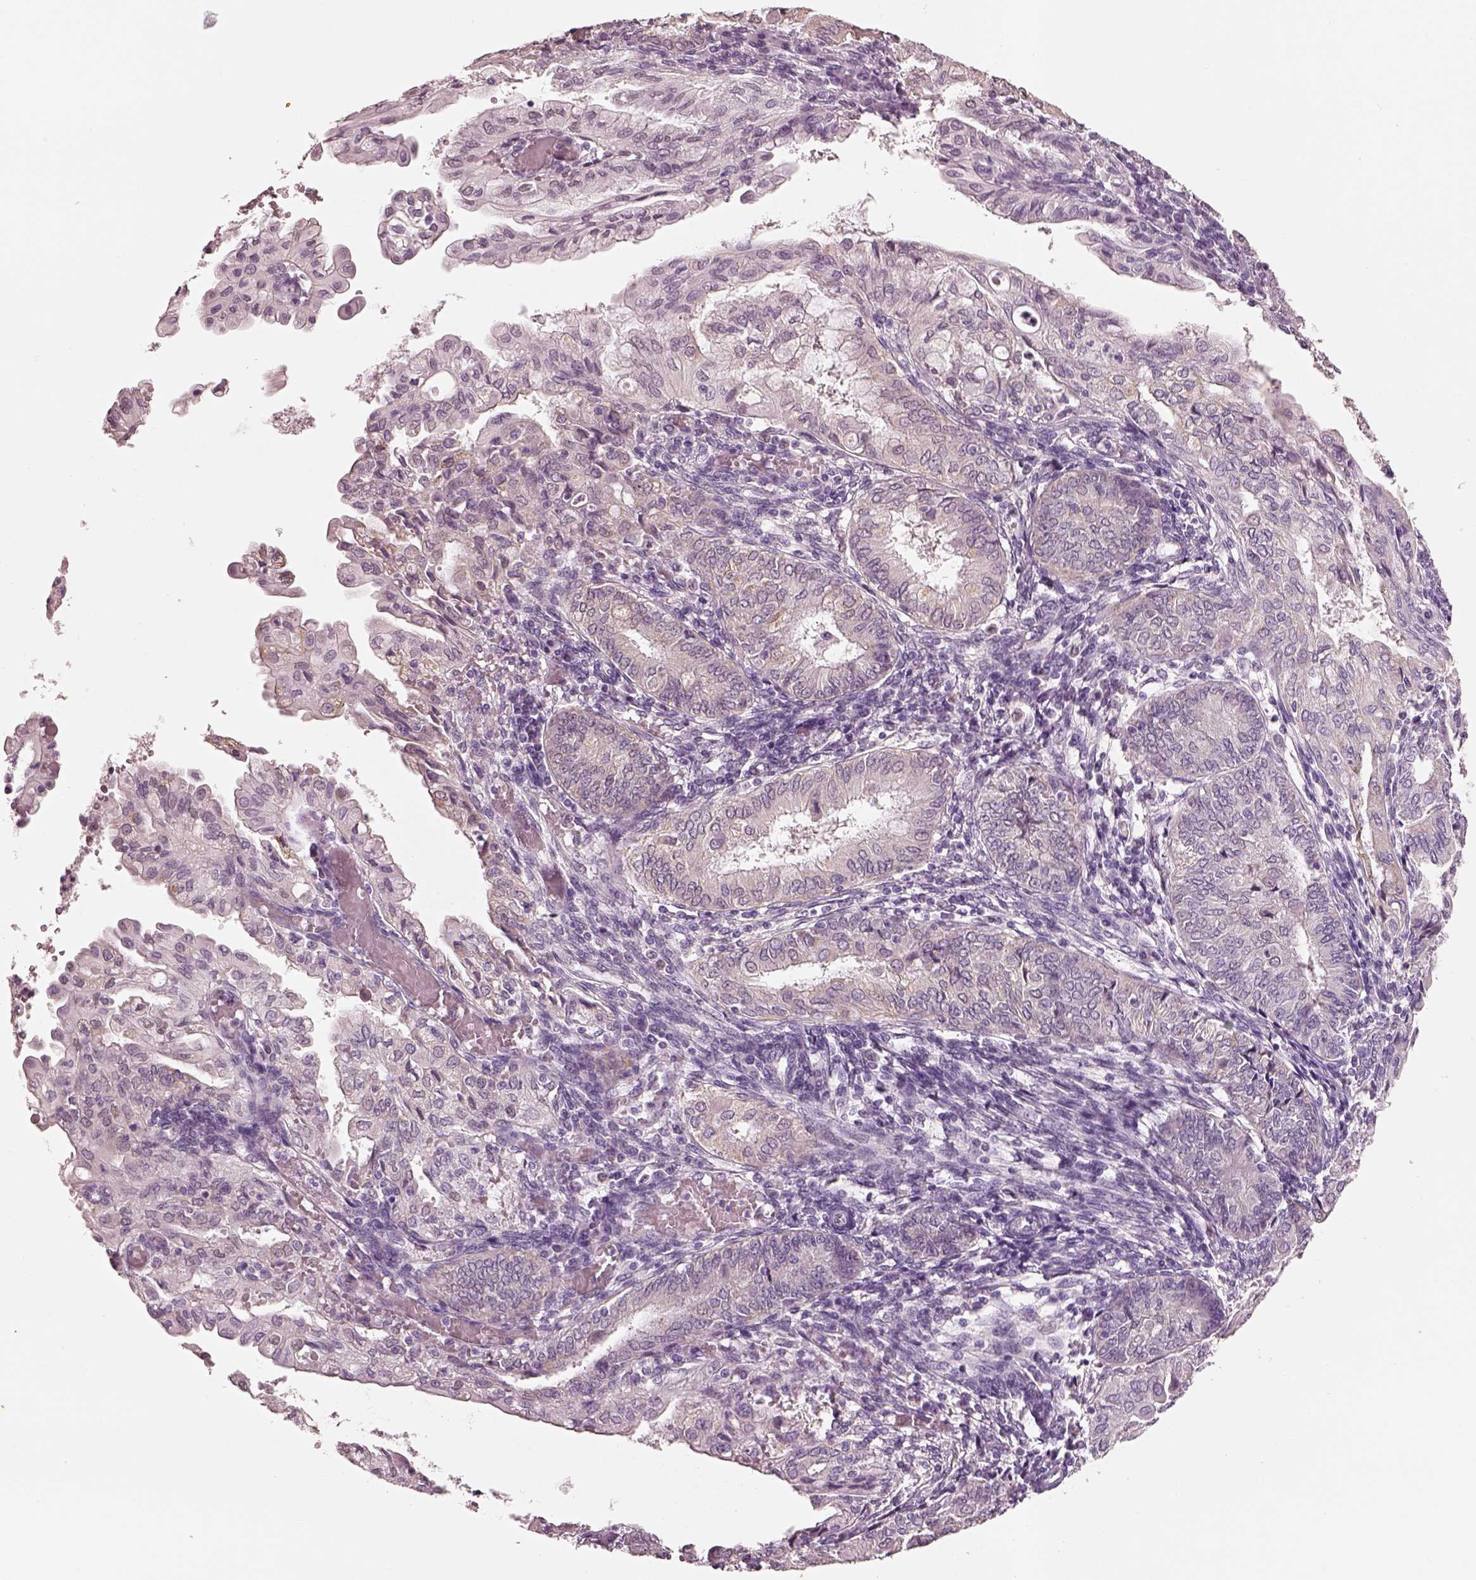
{"staining": {"intensity": "weak", "quantity": ">75%", "location": "cytoplasmic/membranous"}, "tissue": "endometrial cancer", "cell_type": "Tumor cells", "image_type": "cancer", "snomed": [{"axis": "morphology", "description": "Adenocarcinoma, NOS"}, {"axis": "topography", "description": "Endometrium"}], "caption": "High-magnification brightfield microscopy of endometrial cancer (adenocarcinoma) stained with DAB (3,3'-diaminobenzidine) (brown) and counterstained with hematoxylin (blue). tumor cells exhibit weak cytoplasmic/membranous expression is present in about>75% of cells. The protein is shown in brown color, while the nuclei are stained blue.", "gene": "ELSPBP1", "patient": {"sex": "female", "age": 68}}